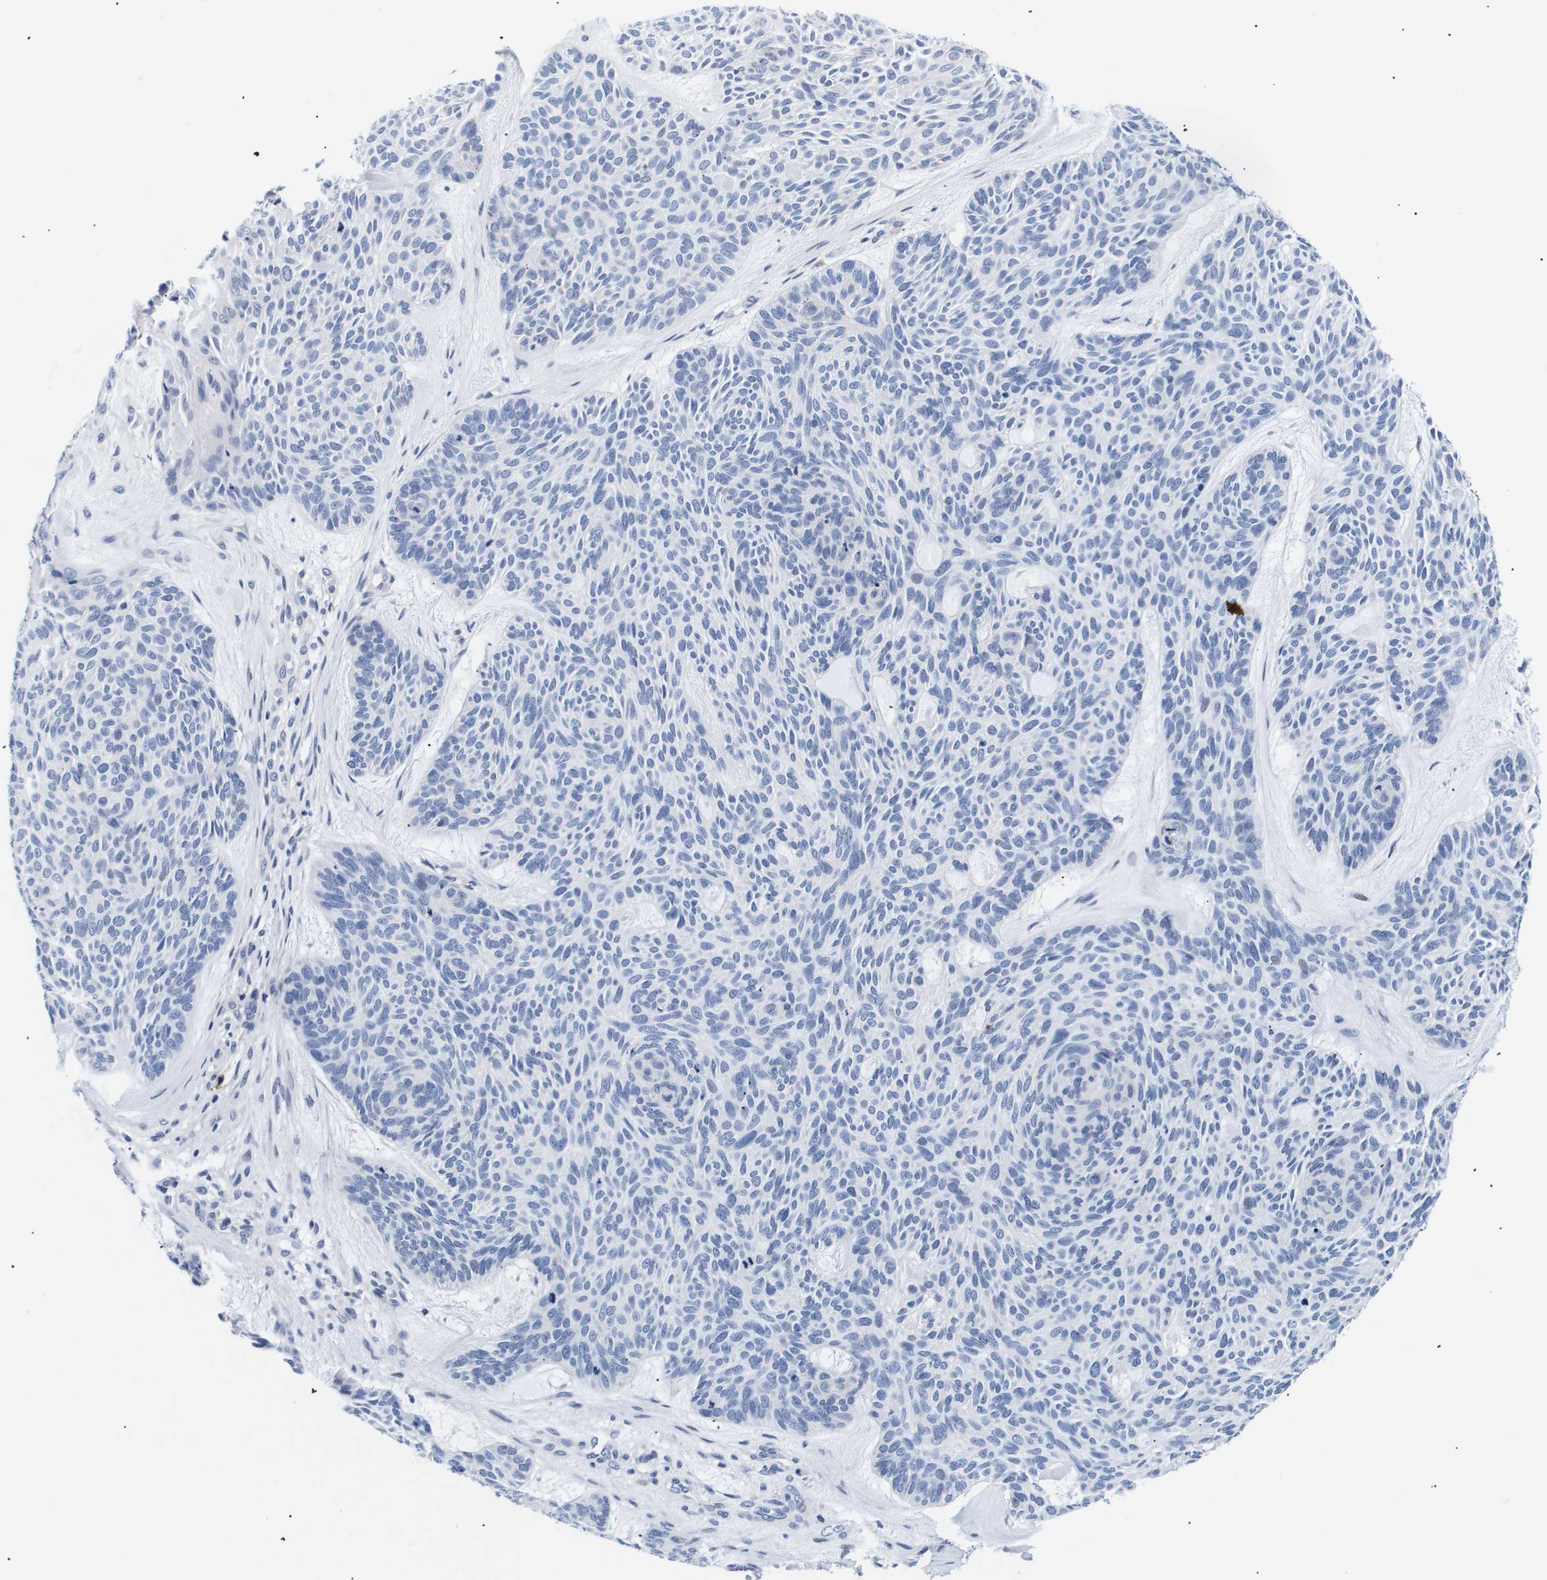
{"staining": {"intensity": "negative", "quantity": "none", "location": "none"}, "tissue": "skin cancer", "cell_type": "Tumor cells", "image_type": "cancer", "snomed": [{"axis": "morphology", "description": "Basal cell carcinoma"}, {"axis": "topography", "description": "Skin"}], "caption": "Immunohistochemistry histopathology image of neoplastic tissue: skin cancer stained with DAB (3,3'-diaminobenzidine) exhibits no significant protein positivity in tumor cells.", "gene": "SHD", "patient": {"sex": "male", "age": 55}}